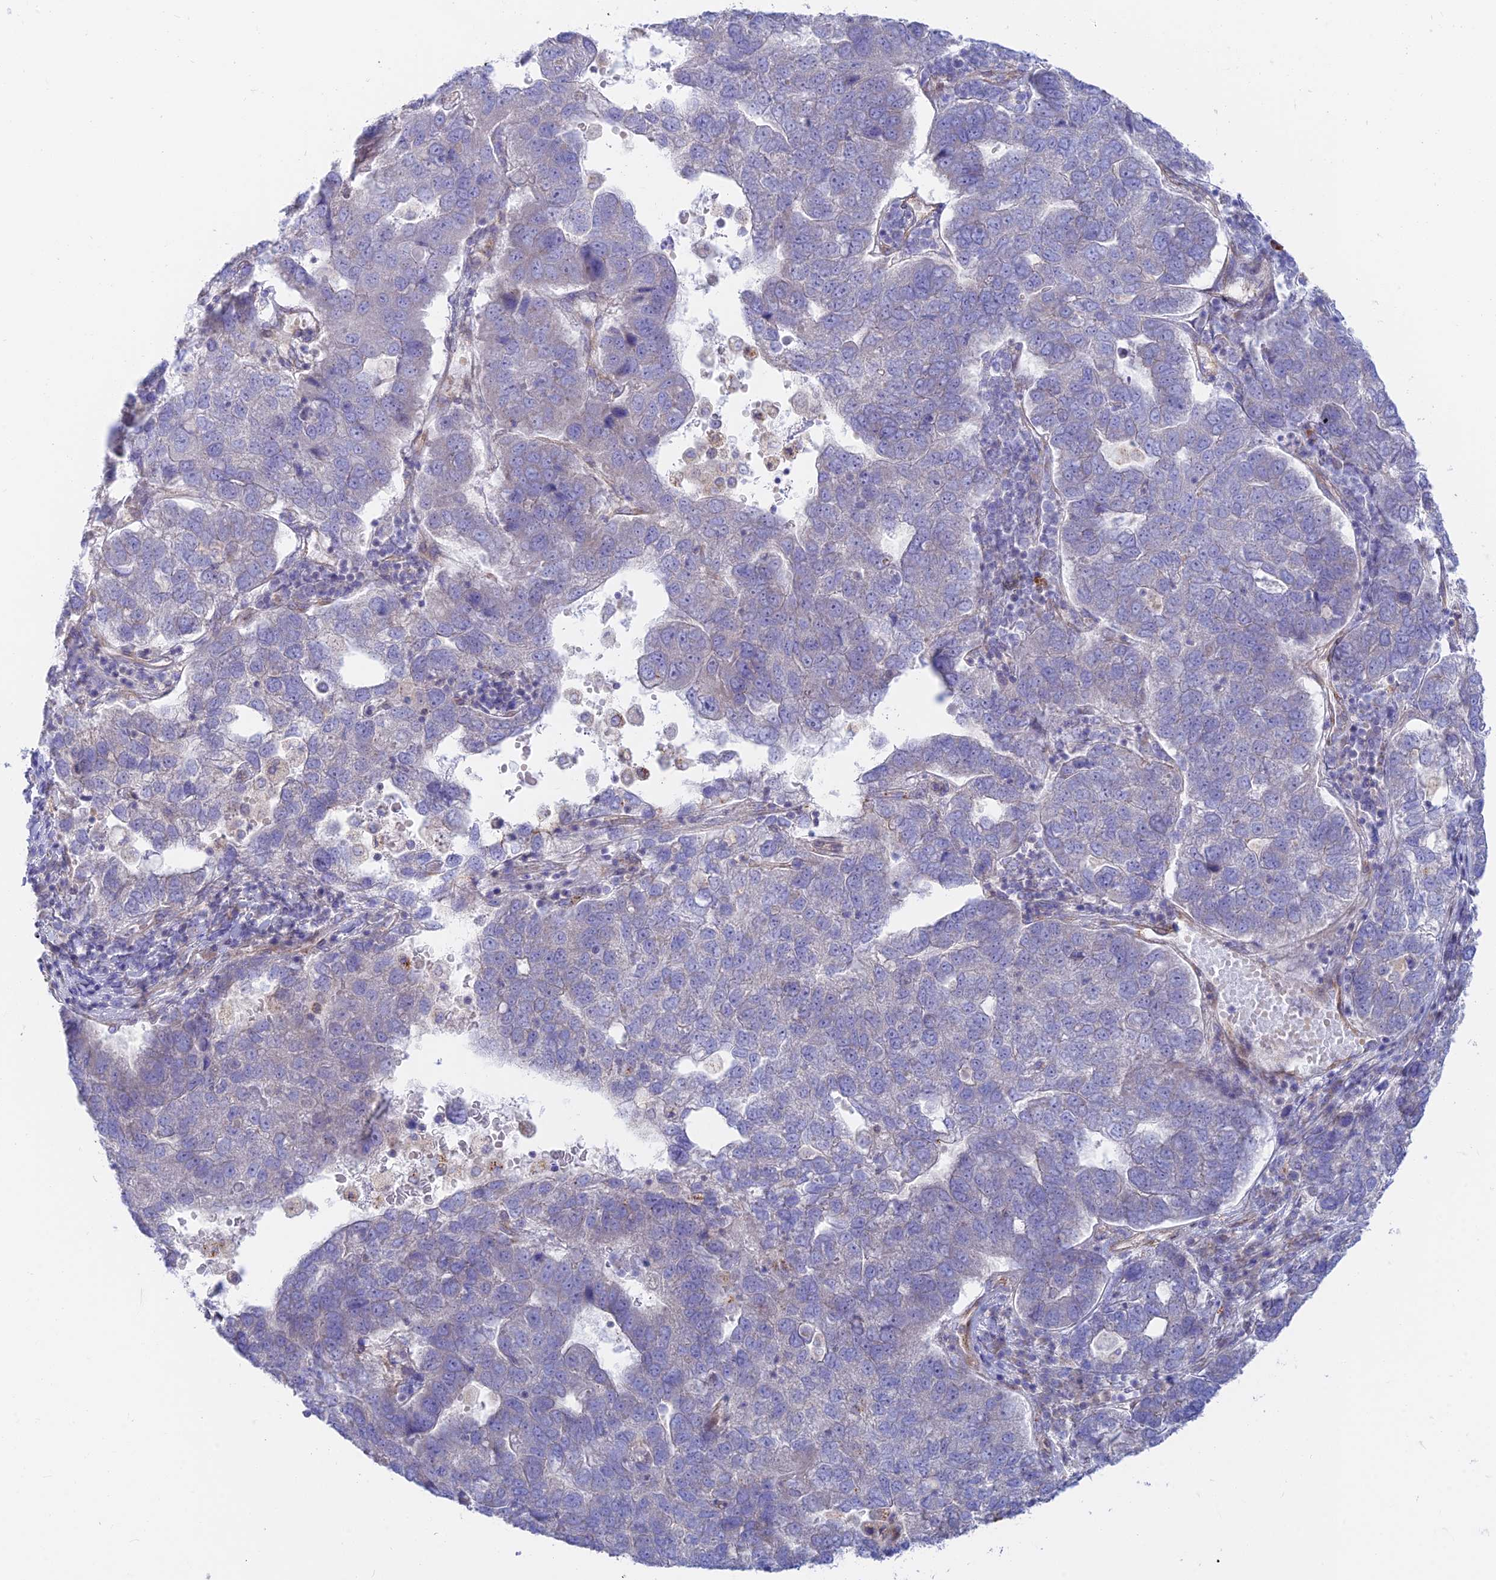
{"staining": {"intensity": "negative", "quantity": "none", "location": "none"}, "tissue": "pancreatic cancer", "cell_type": "Tumor cells", "image_type": "cancer", "snomed": [{"axis": "morphology", "description": "Adenocarcinoma, NOS"}, {"axis": "topography", "description": "Pancreas"}], "caption": "Immunohistochemical staining of pancreatic cancer displays no significant positivity in tumor cells.", "gene": "KCNAB1", "patient": {"sex": "female", "age": 61}}